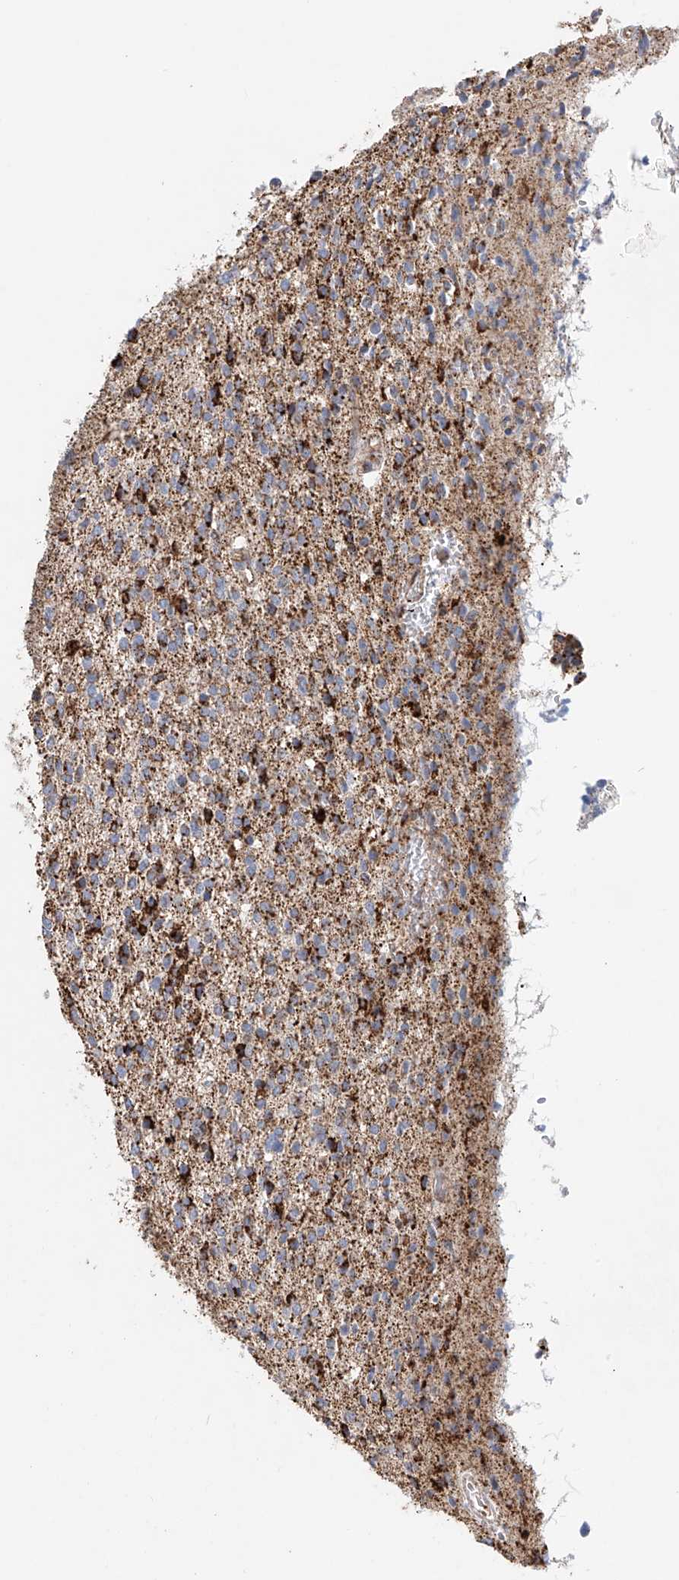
{"staining": {"intensity": "moderate", "quantity": "<25%", "location": "cytoplasmic/membranous"}, "tissue": "glioma", "cell_type": "Tumor cells", "image_type": "cancer", "snomed": [{"axis": "morphology", "description": "Glioma, malignant, High grade"}, {"axis": "topography", "description": "Brain"}], "caption": "Moderate cytoplasmic/membranous staining is appreciated in about <25% of tumor cells in glioma.", "gene": "MCL1", "patient": {"sex": "male", "age": 34}}